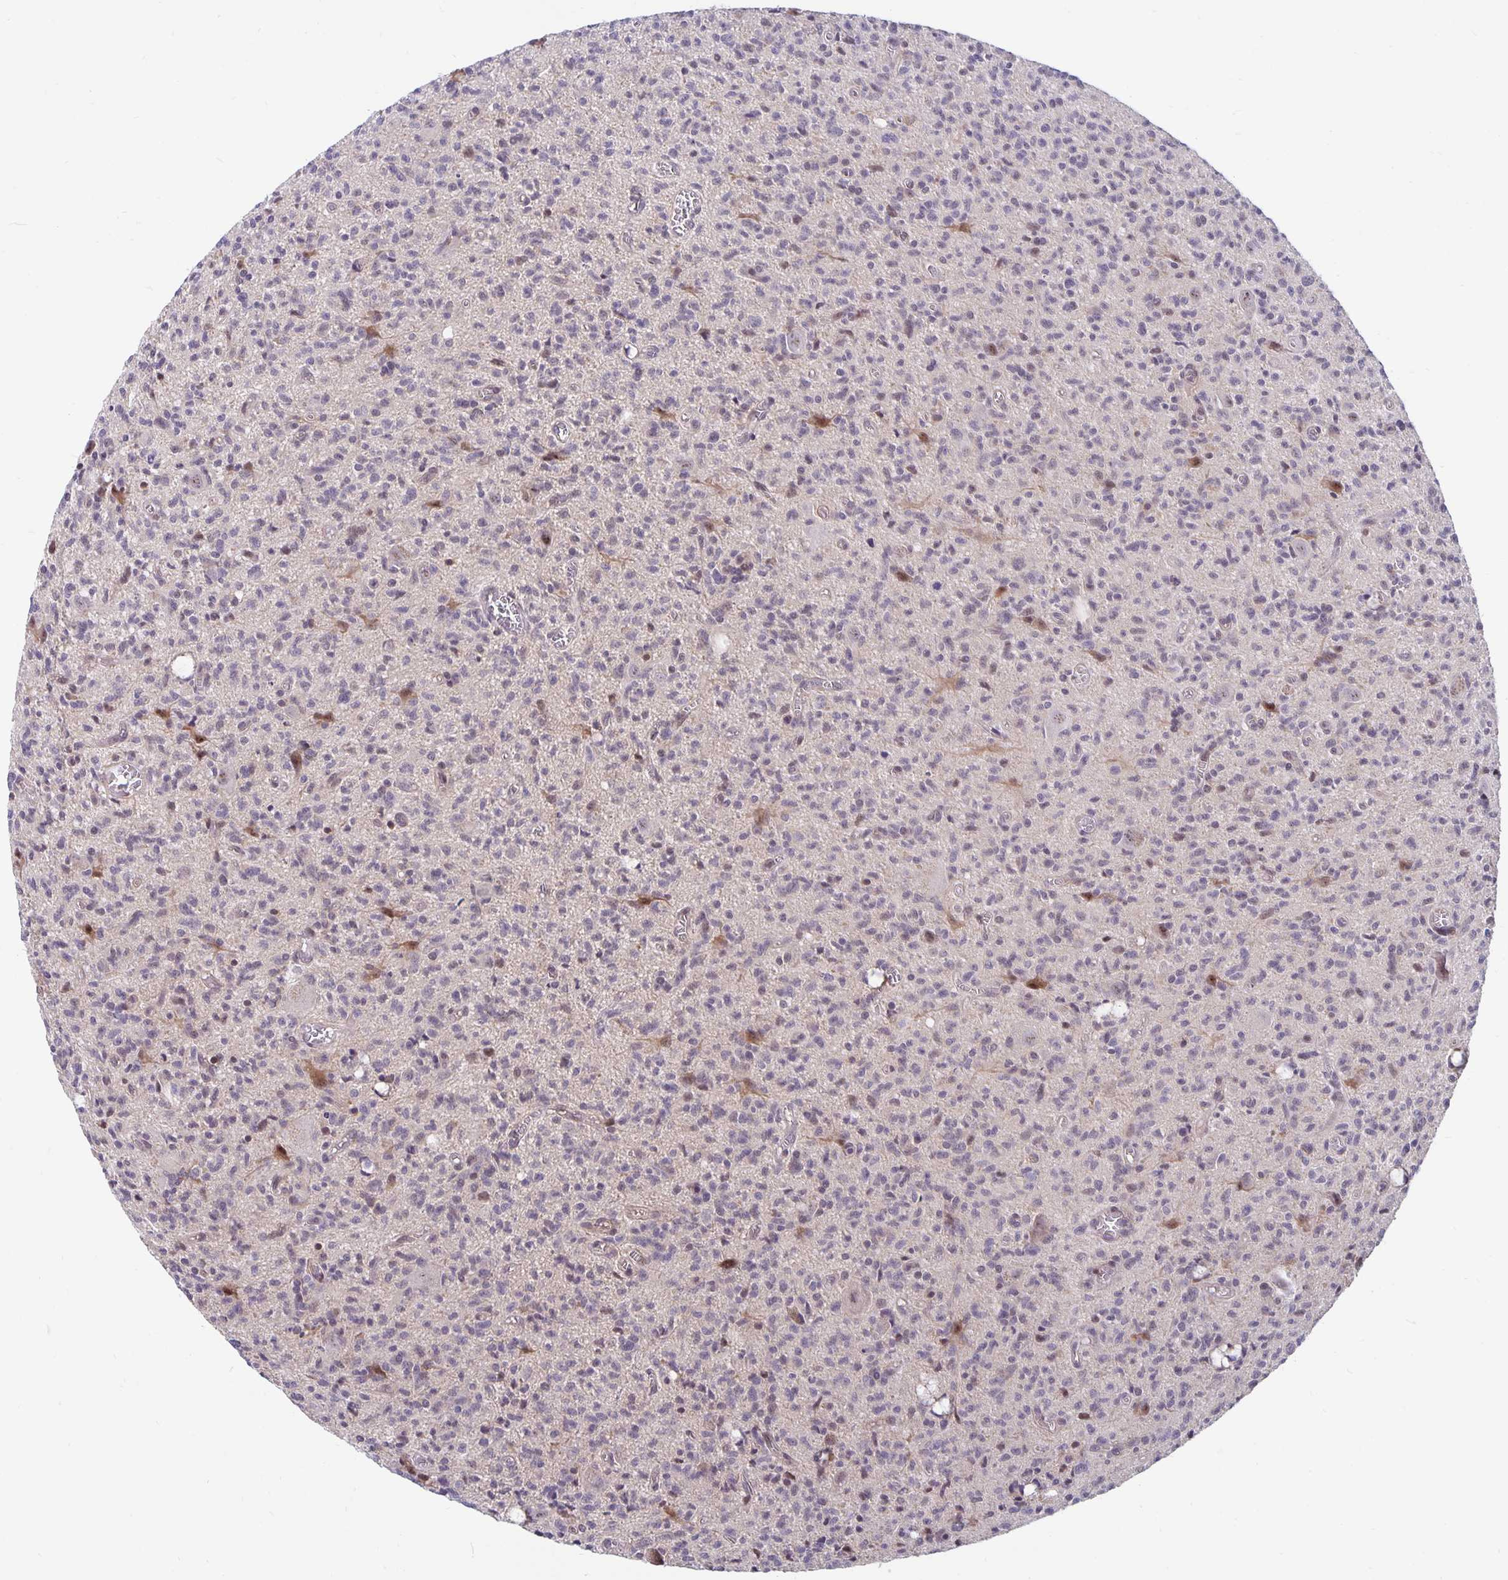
{"staining": {"intensity": "negative", "quantity": "none", "location": "none"}, "tissue": "glioma", "cell_type": "Tumor cells", "image_type": "cancer", "snomed": [{"axis": "morphology", "description": "Glioma, malignant, Low grade"}, {"axis": "topography", "description": "Brain"}], "caption": "There is no significant expression in tumor cells of low-grade glioma (malignant).", "gene": "EXOC6B", "patient": {"sex": "male", "age": 64}}